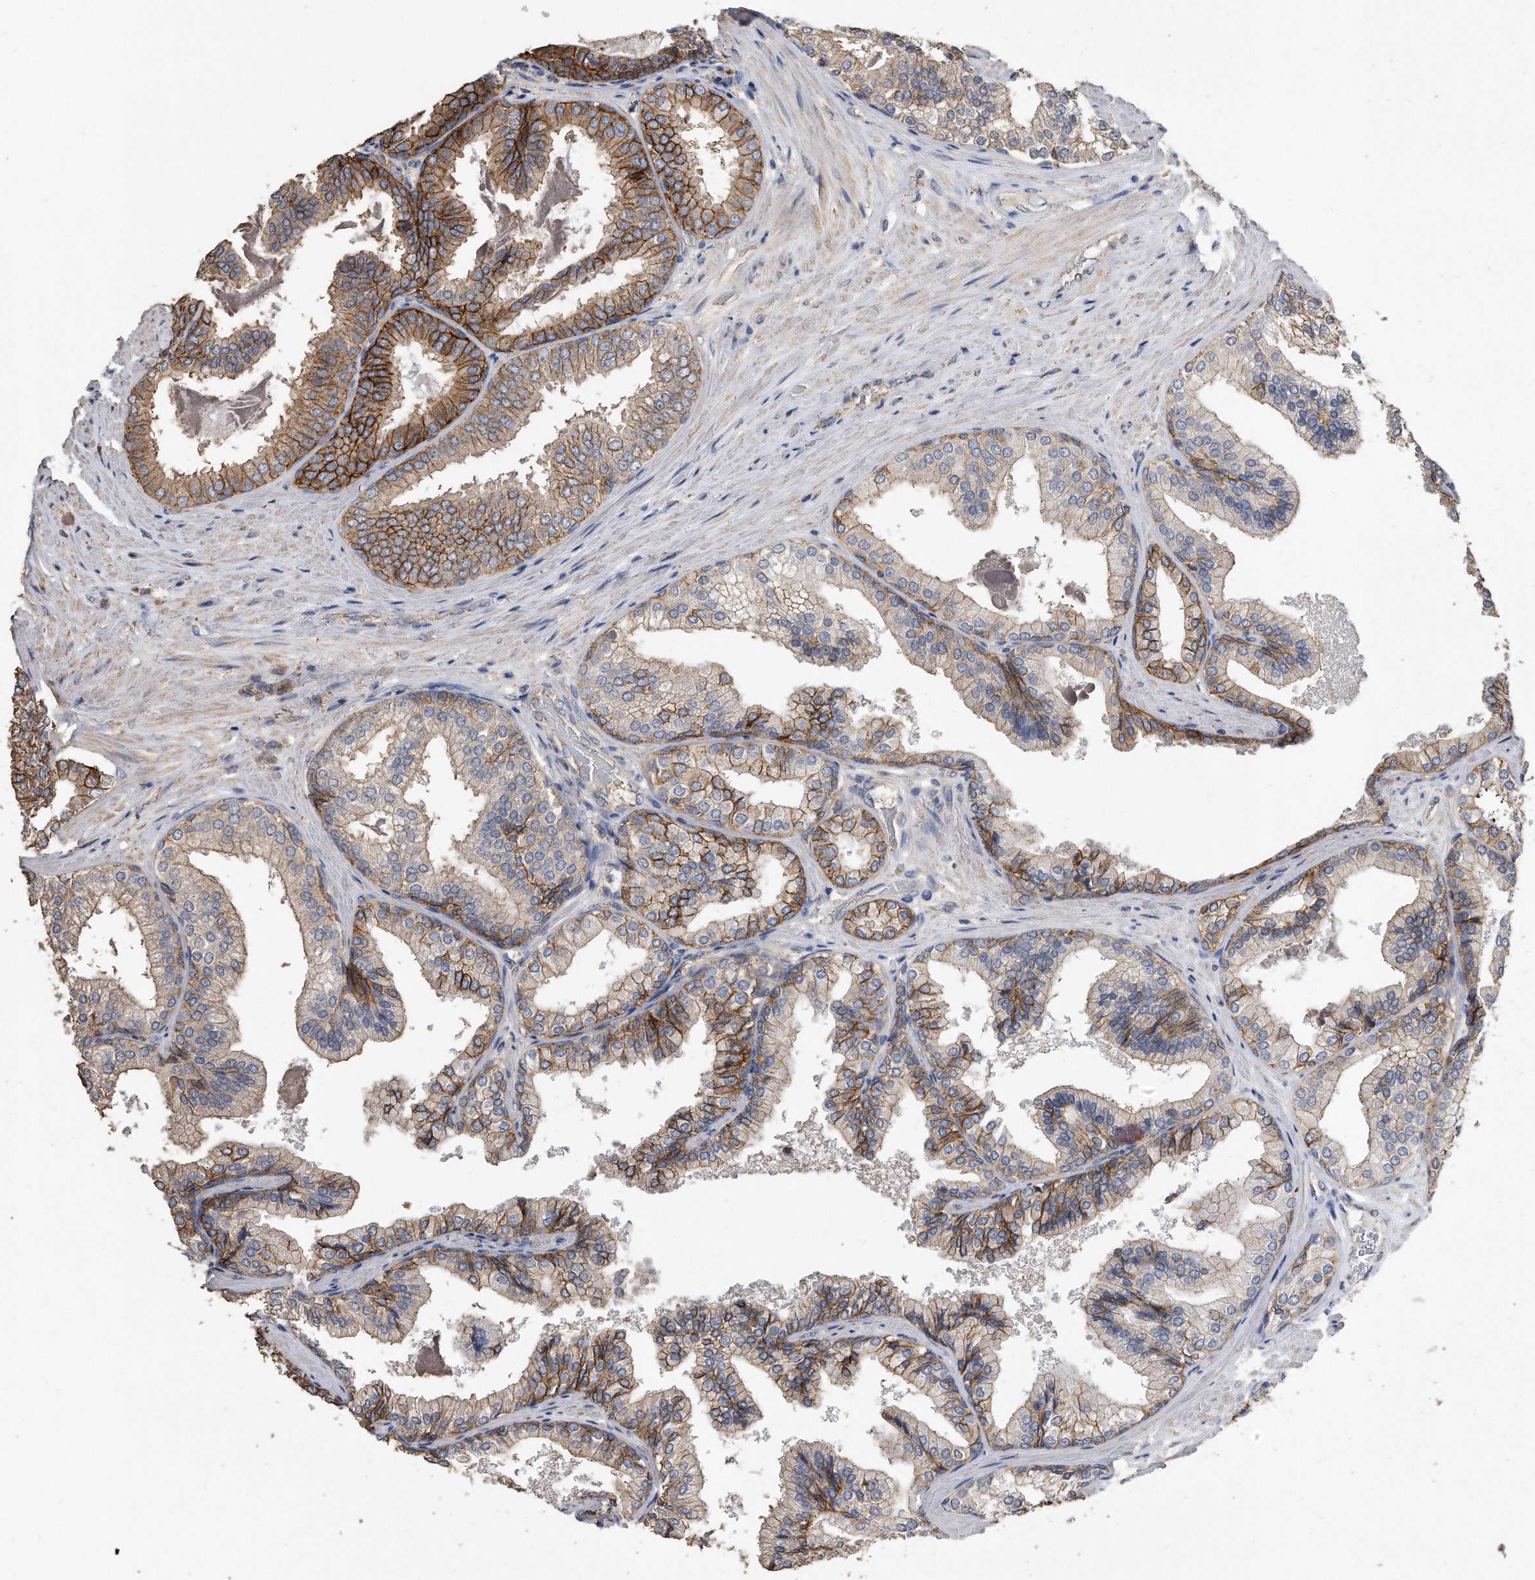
{"staining": {"intensity": "moderate", "quantity": ">75%", "location": "cytoplasmic/membranous"}, "tissue": "prostate cancer", "cell_type": "Tumor cells", "image_type": "cancer", "snomed": [{"axis": "morphology", "description": "Adenocarcinoma, Low grade"}, {"axis": "topography", "description": "Prostate"}], "caption": "Brown immunohistochemical staining in prostate cancer (low-grade adenocarcinoma) reveals moderate cytoplasmic/membranous staining in approximately >75% of tumor cells.", "gene": "CDCP1", "patient": {"sex": "male", "age": 71}}